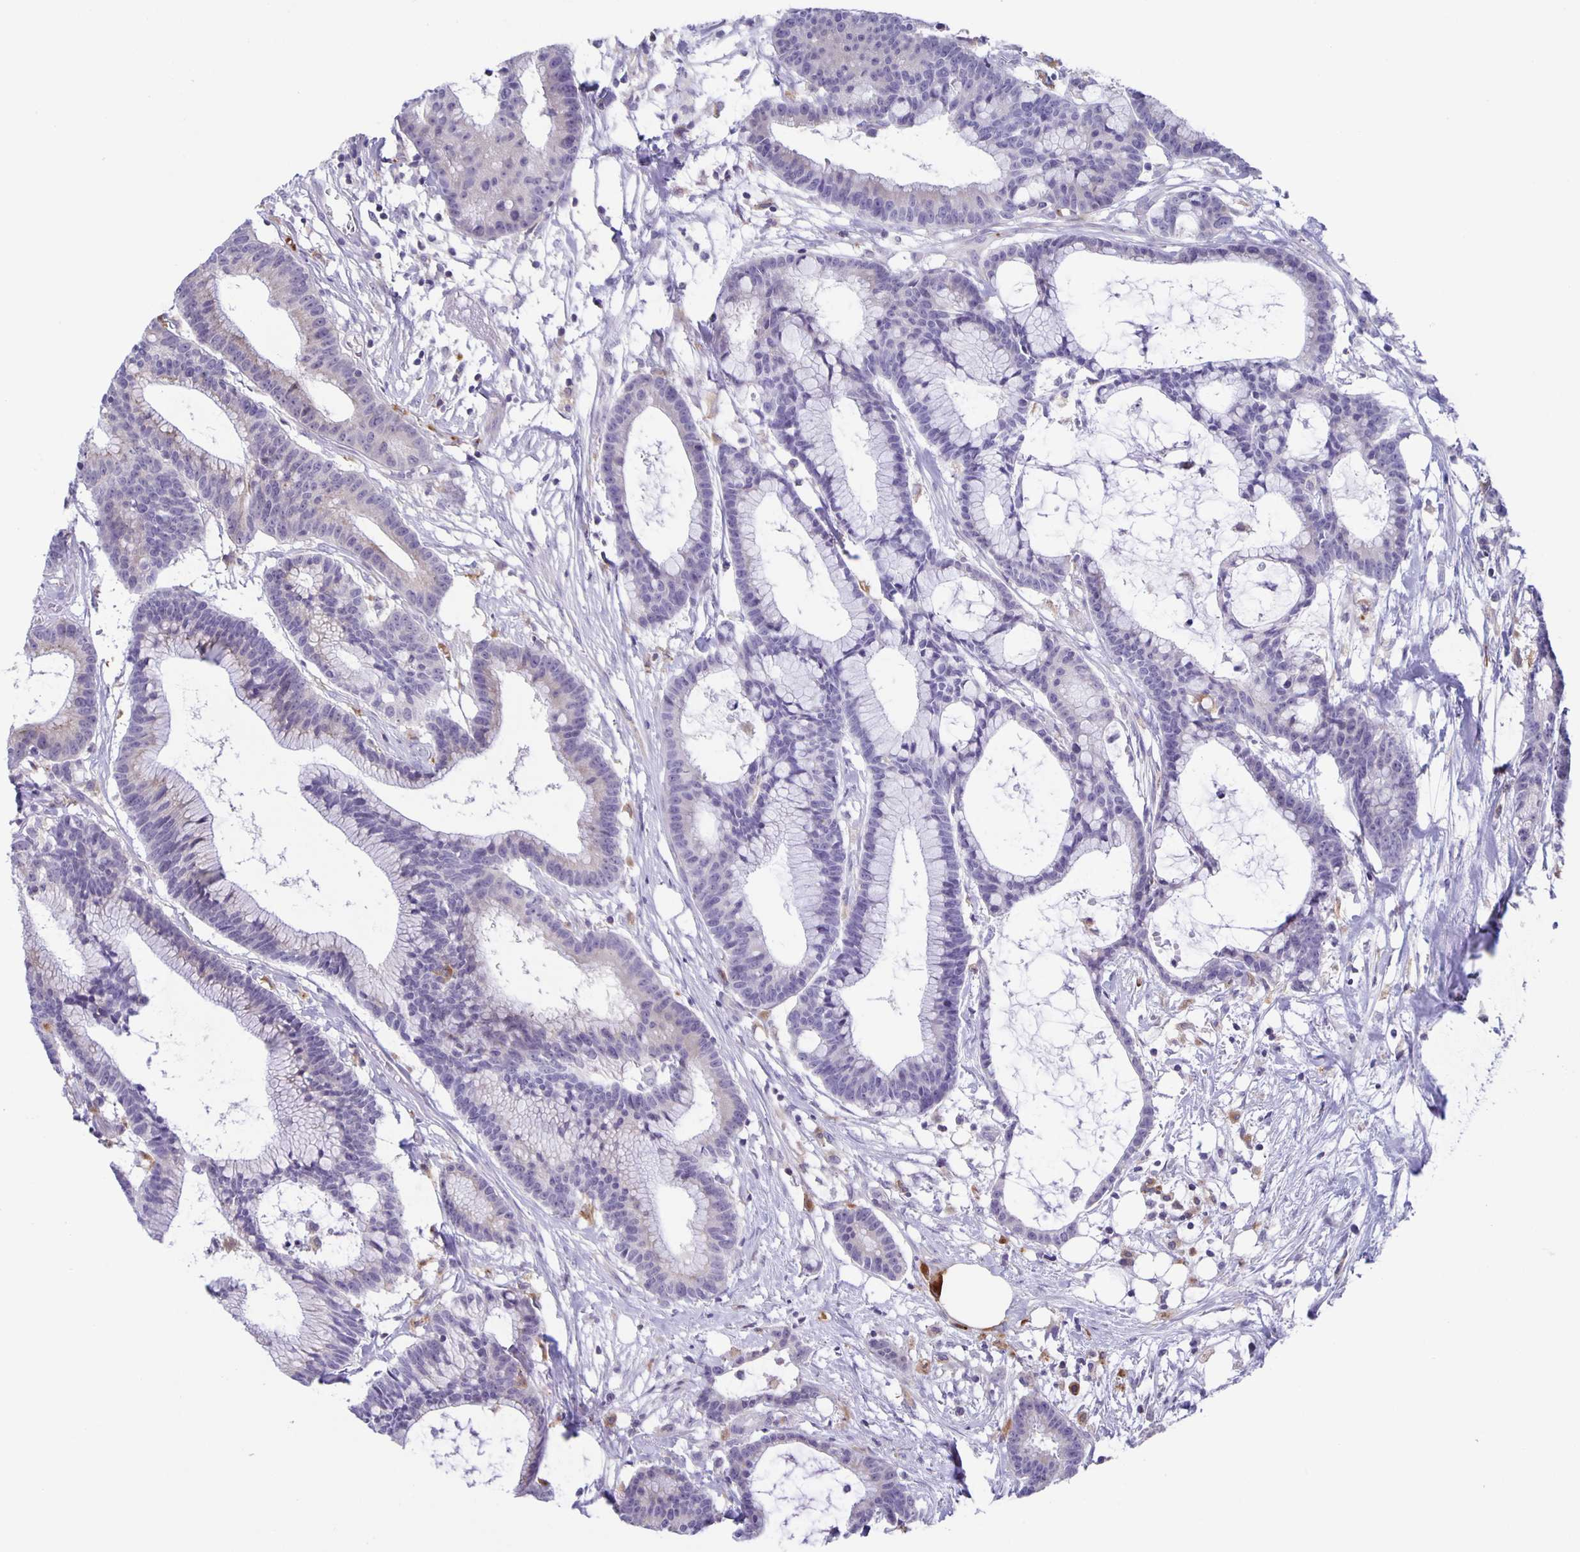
{"staining": {"intensity": "negative", "quantity": "none", "location": "none"}, "tissue": "colorectal cancer", "cell_type": "Tumor cells", "image_type": "cancer", "snomed": [{"axis": "morphology", "description": "Adenocarcinoma, NOS"}, {"axis": "topography", "description": "Colon"}], "caption": "Immunohistochemistry micrograph of colorectal cancer (adenocarcinoma) stained for a protein (brown), which demonstrates no positivity in tumor cells. Brightfield microscopy of IHC stained with DAB (3,3'-diaminobenzidine) (brown) and hematoxylin (blue), captured at high magnification.", "gene": "LIPA", "patient": {"sex": "female", "age": 78}}